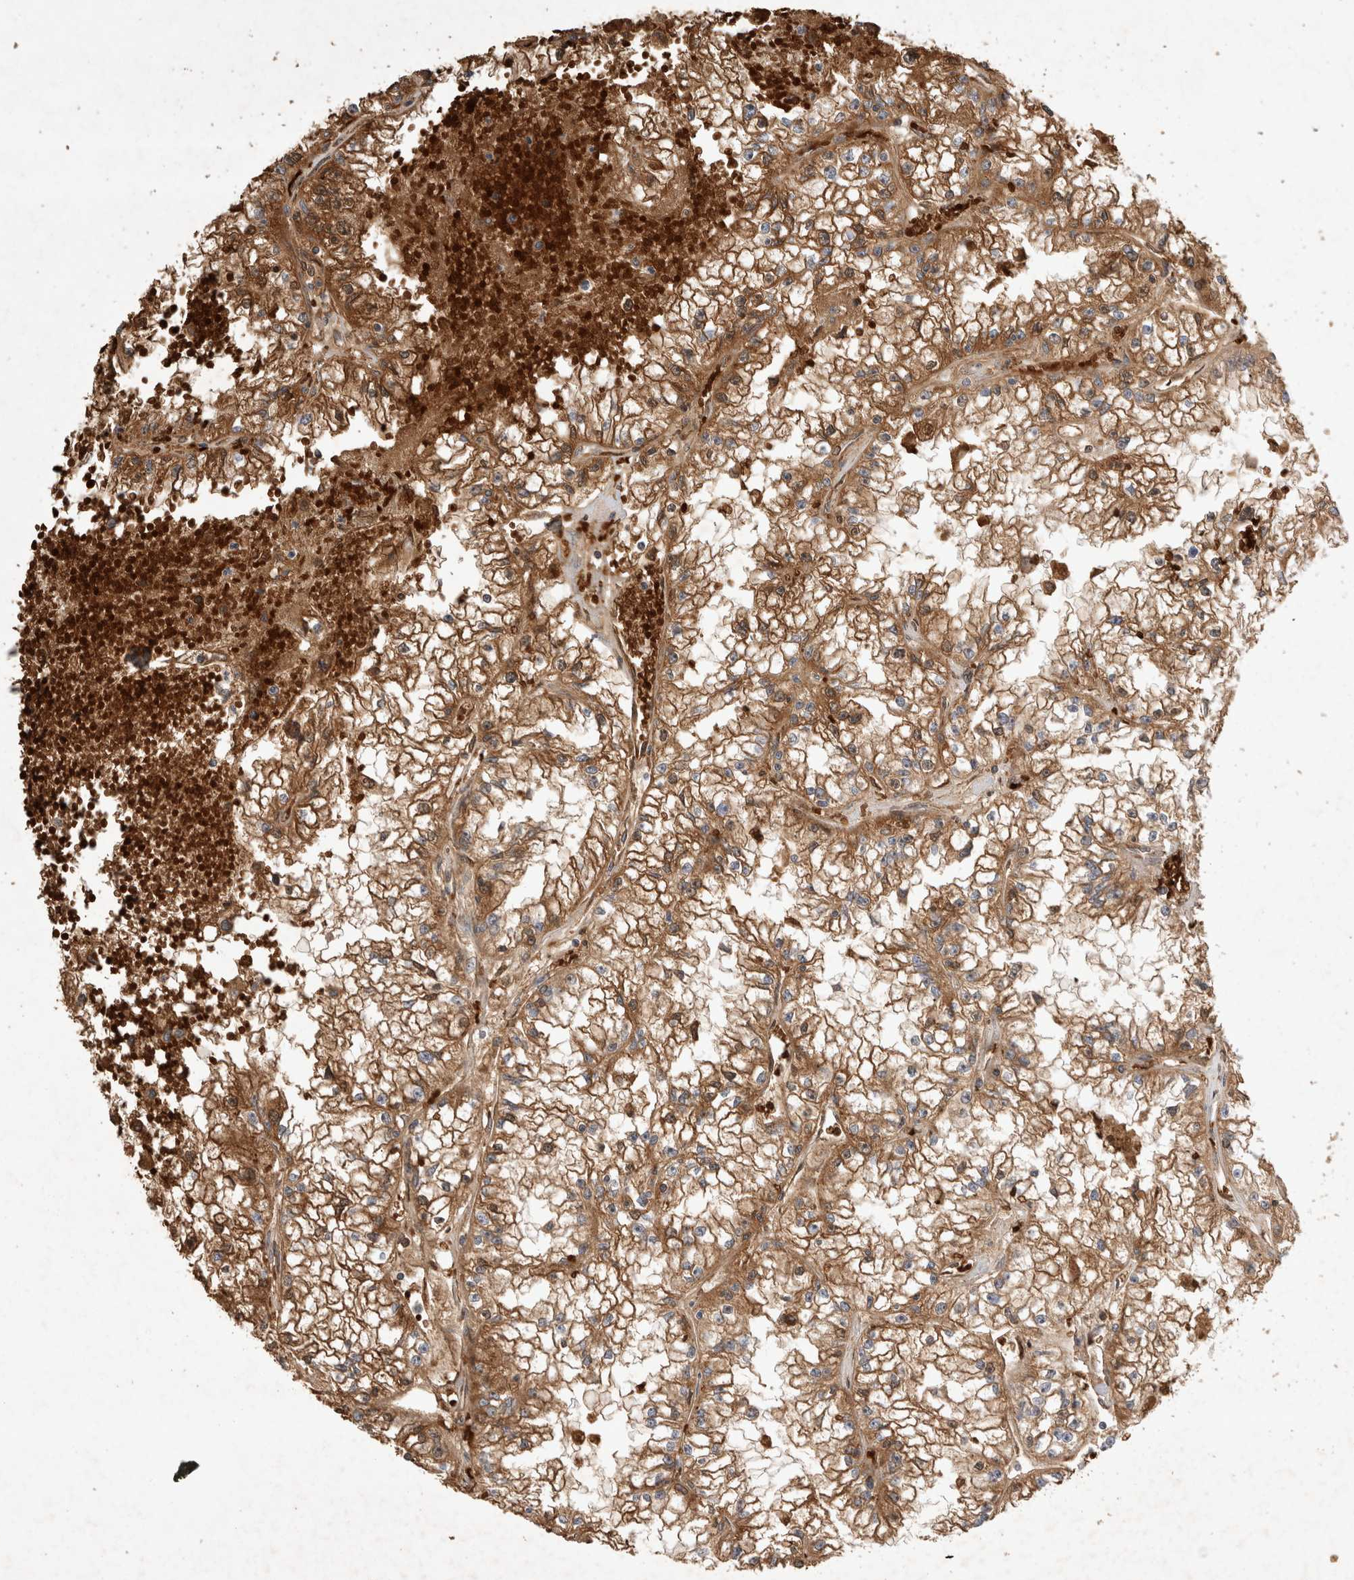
{"staining": {"intensity": "moderate", "quantity": ">75%", "location": "cytoplasmic/membranous"}, "tissue": "renal cancer", "cell_type": "Tumor cells", "image_type": "cancer", "snomed": [{"axis": "morphology", "description": "Adenocarcinoma, NOS"}, {"axis": "topography", "description": "Kidney"}], "caption": "IHC histopathology image of neoplastic tissue: adenocarcinoma (renal) stained using immunohistochemistry shows medium levels of moderate protein expression localized specifically in the cytoplasmic/membranous of tumor cells, appearing as a cytoplasmic/membranous brown color.", "gene": "FAM221A", "patient": {"sex": "male", "age": 56}}